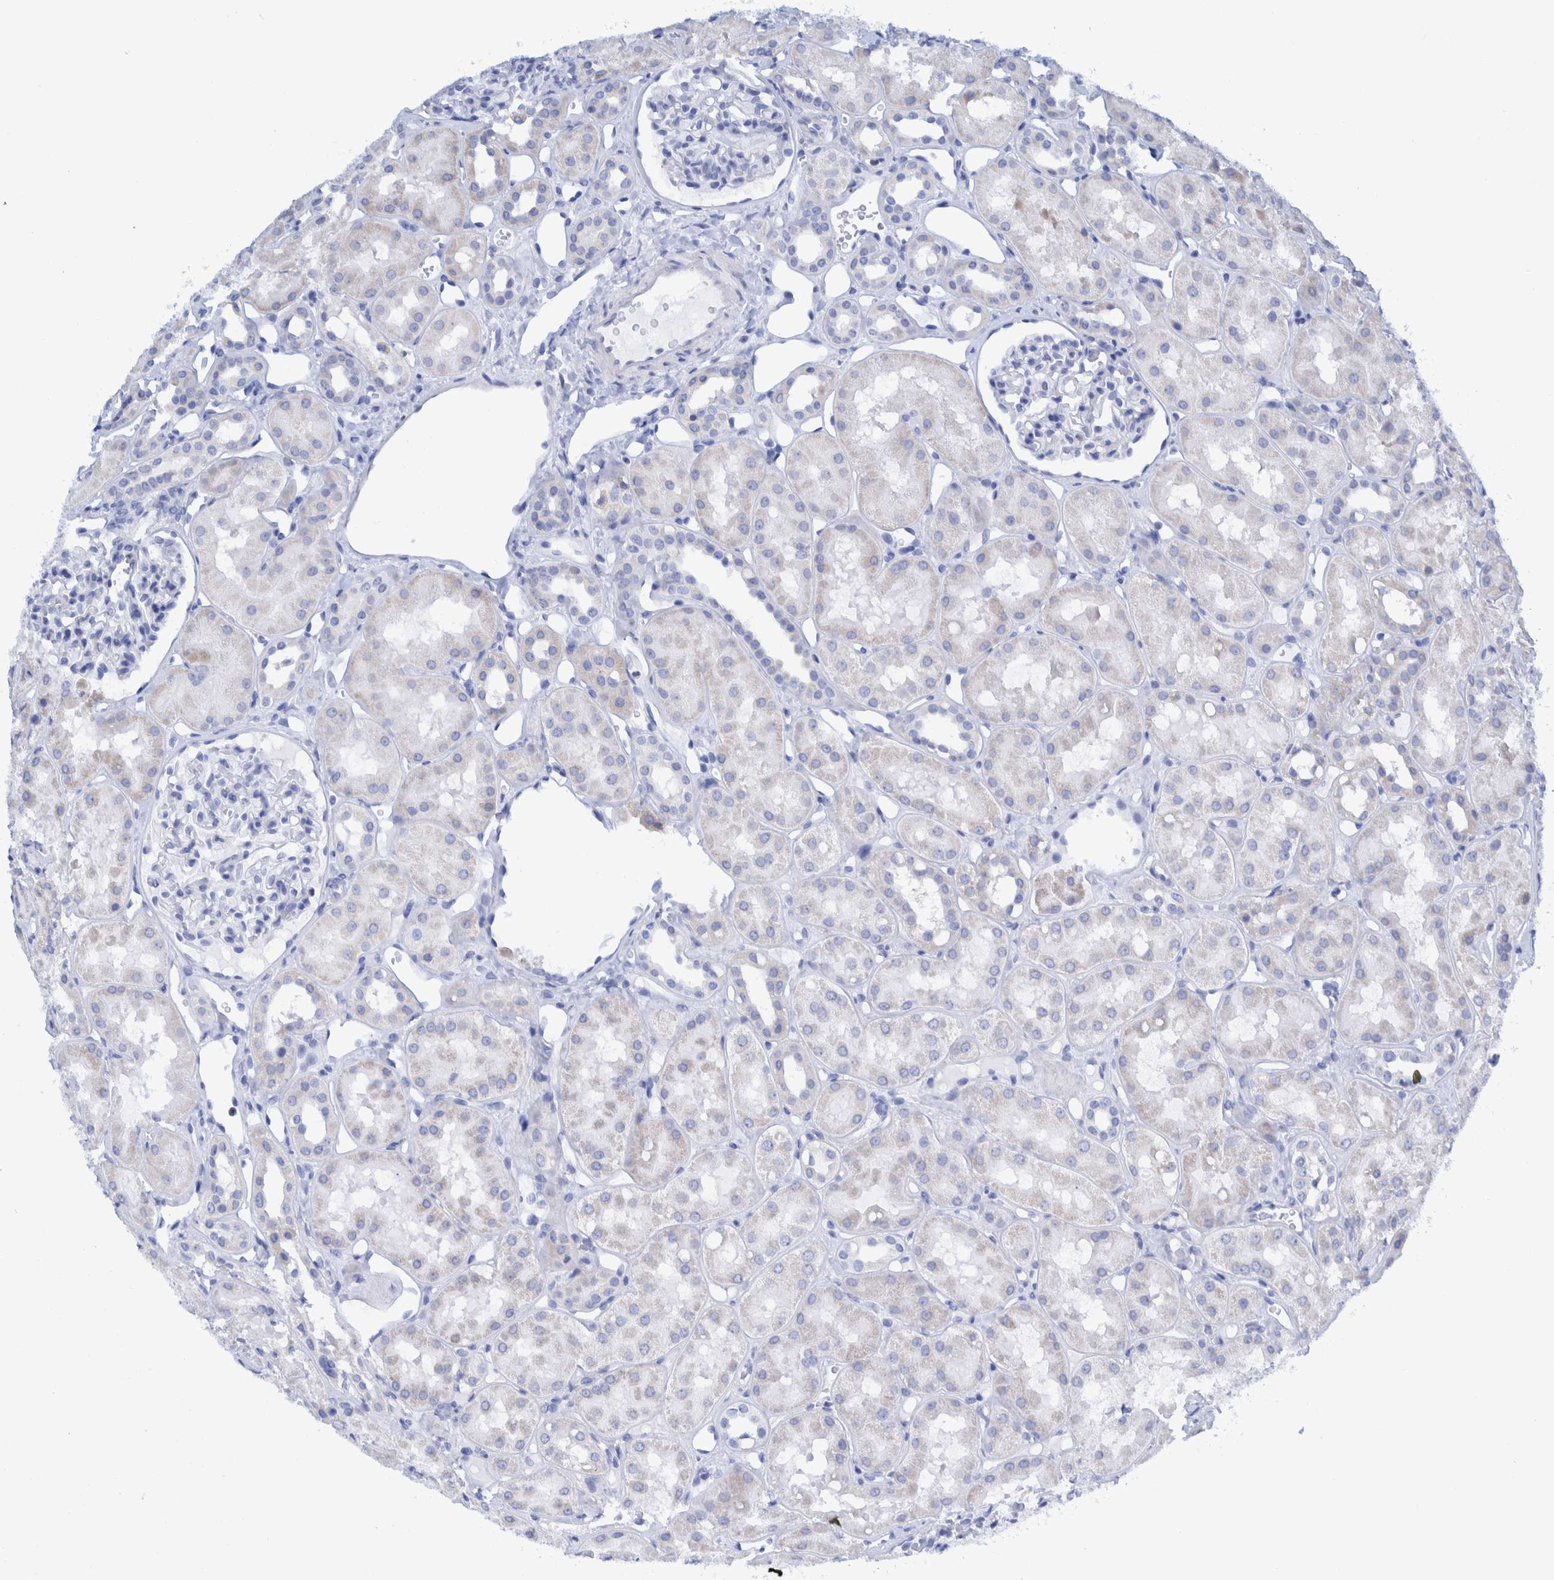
{"staining": {"intensity": "negative", "quantity": "none", "location": "none"}, "tissue": "kidney", "cell_type": "Cells in glomeruli", "image_type": "normal", "snomed": [{"axis": "morphology", "description": "Normal tissue, NOS"}, {"axis": "topography", "description": "Kidney"}], "caption": "A photomicrograph of kidney stained for a protein exhibits no brown staining in cells in glomeruli. (DAB immunohistochemistry (IHC), high magnification).", "gene": "KRT14", "patient": {"sex": "male", "age": 16}}